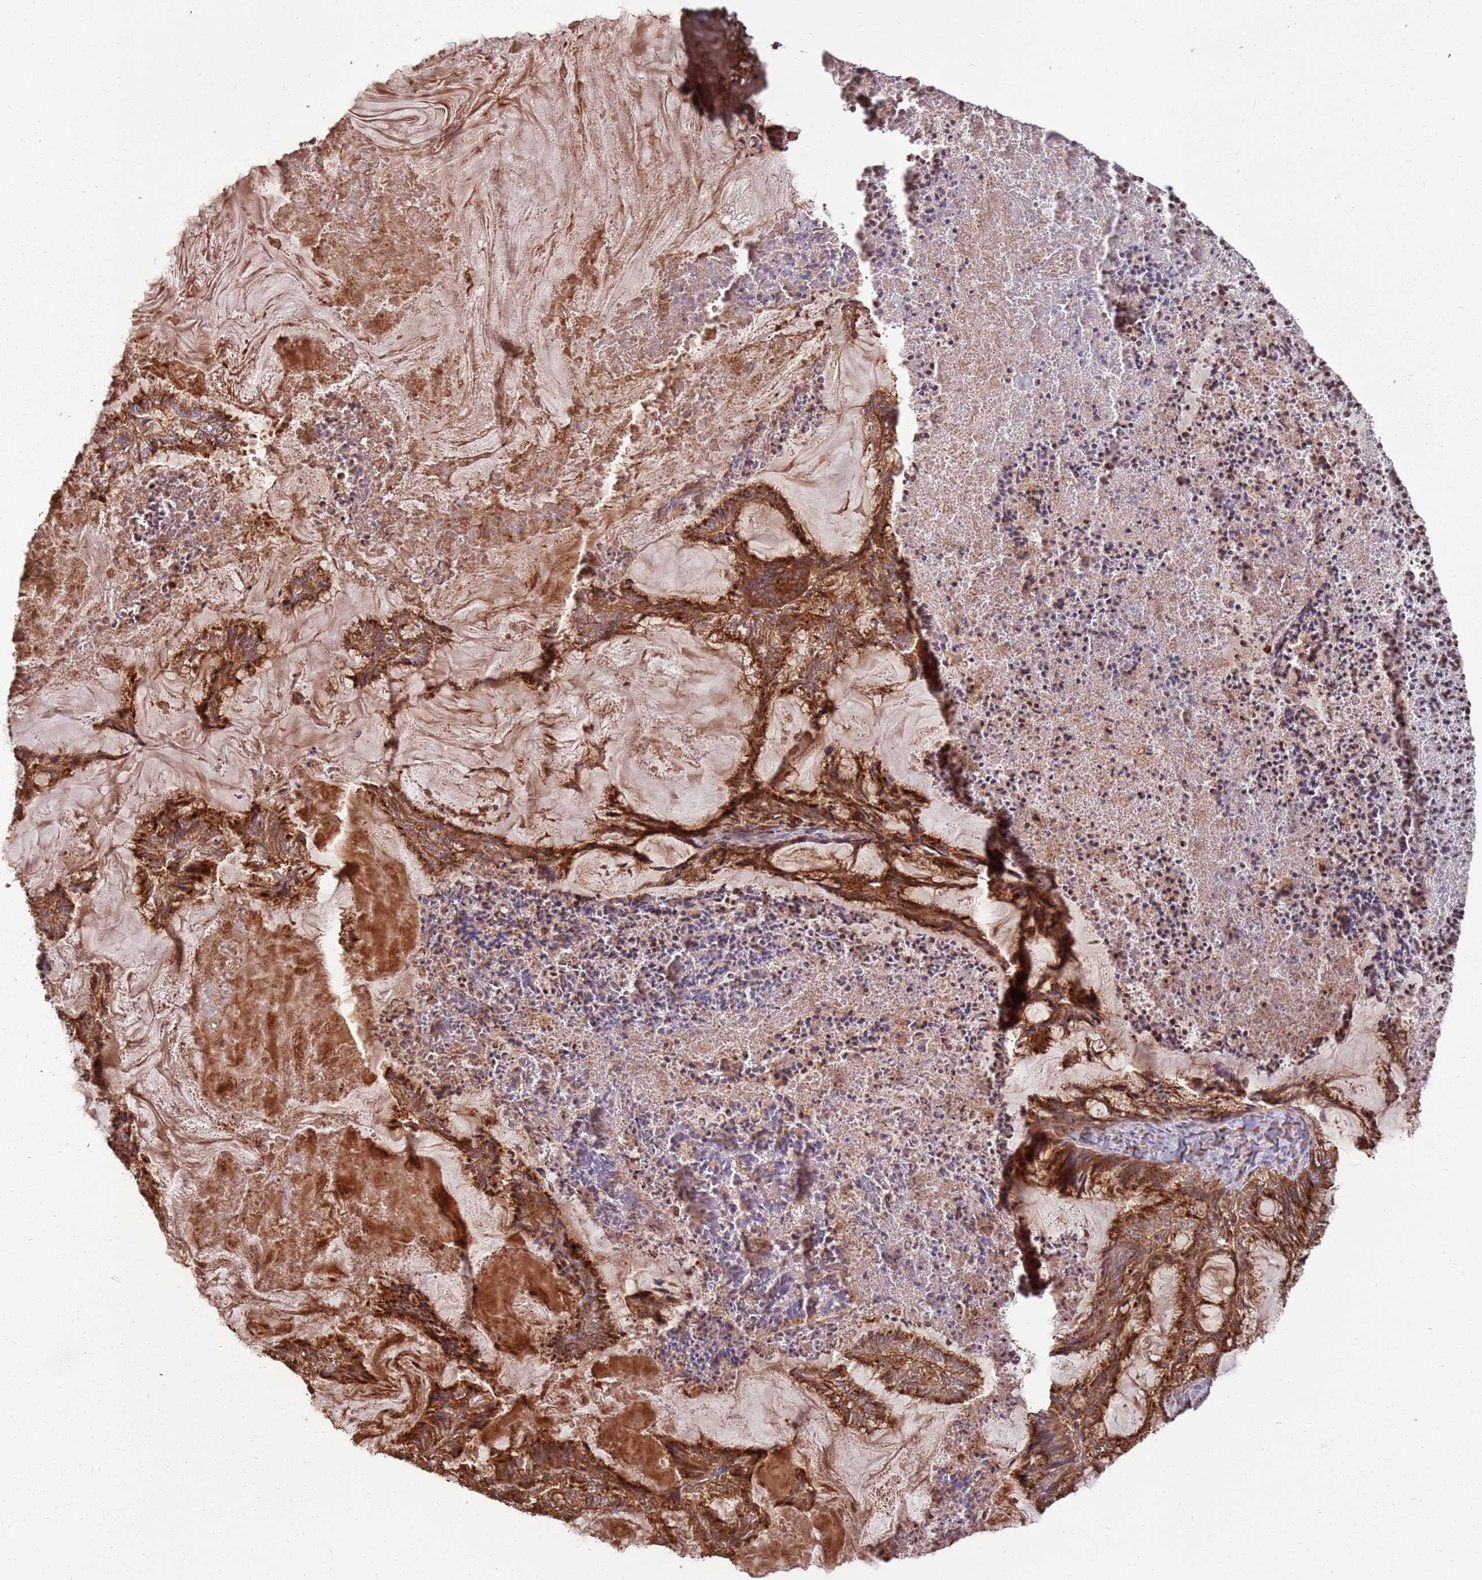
{"staining": {"intensity": "strong", "quantity": ">75%", "location": "cytoplasmic/membranous"}, "tissue": "endometrial cancer", "cell_type": "Tumor cells", "image_type": "cancer", "snomed": [{"axis": "morphology", "description": "Adenocarcinoma, NOS"}, {"axis": "topography", "description": "Endometrium"}], "caption": "Endometrial cancer tissue shows strong cytoplasmic/membranous staining in approximately >75% of tumor cells (brown staining indicates protein expression, while blue staining denotes nuclei).", "gene": "ACVR2A", "patient": {"sex": "female", "age": 86}}